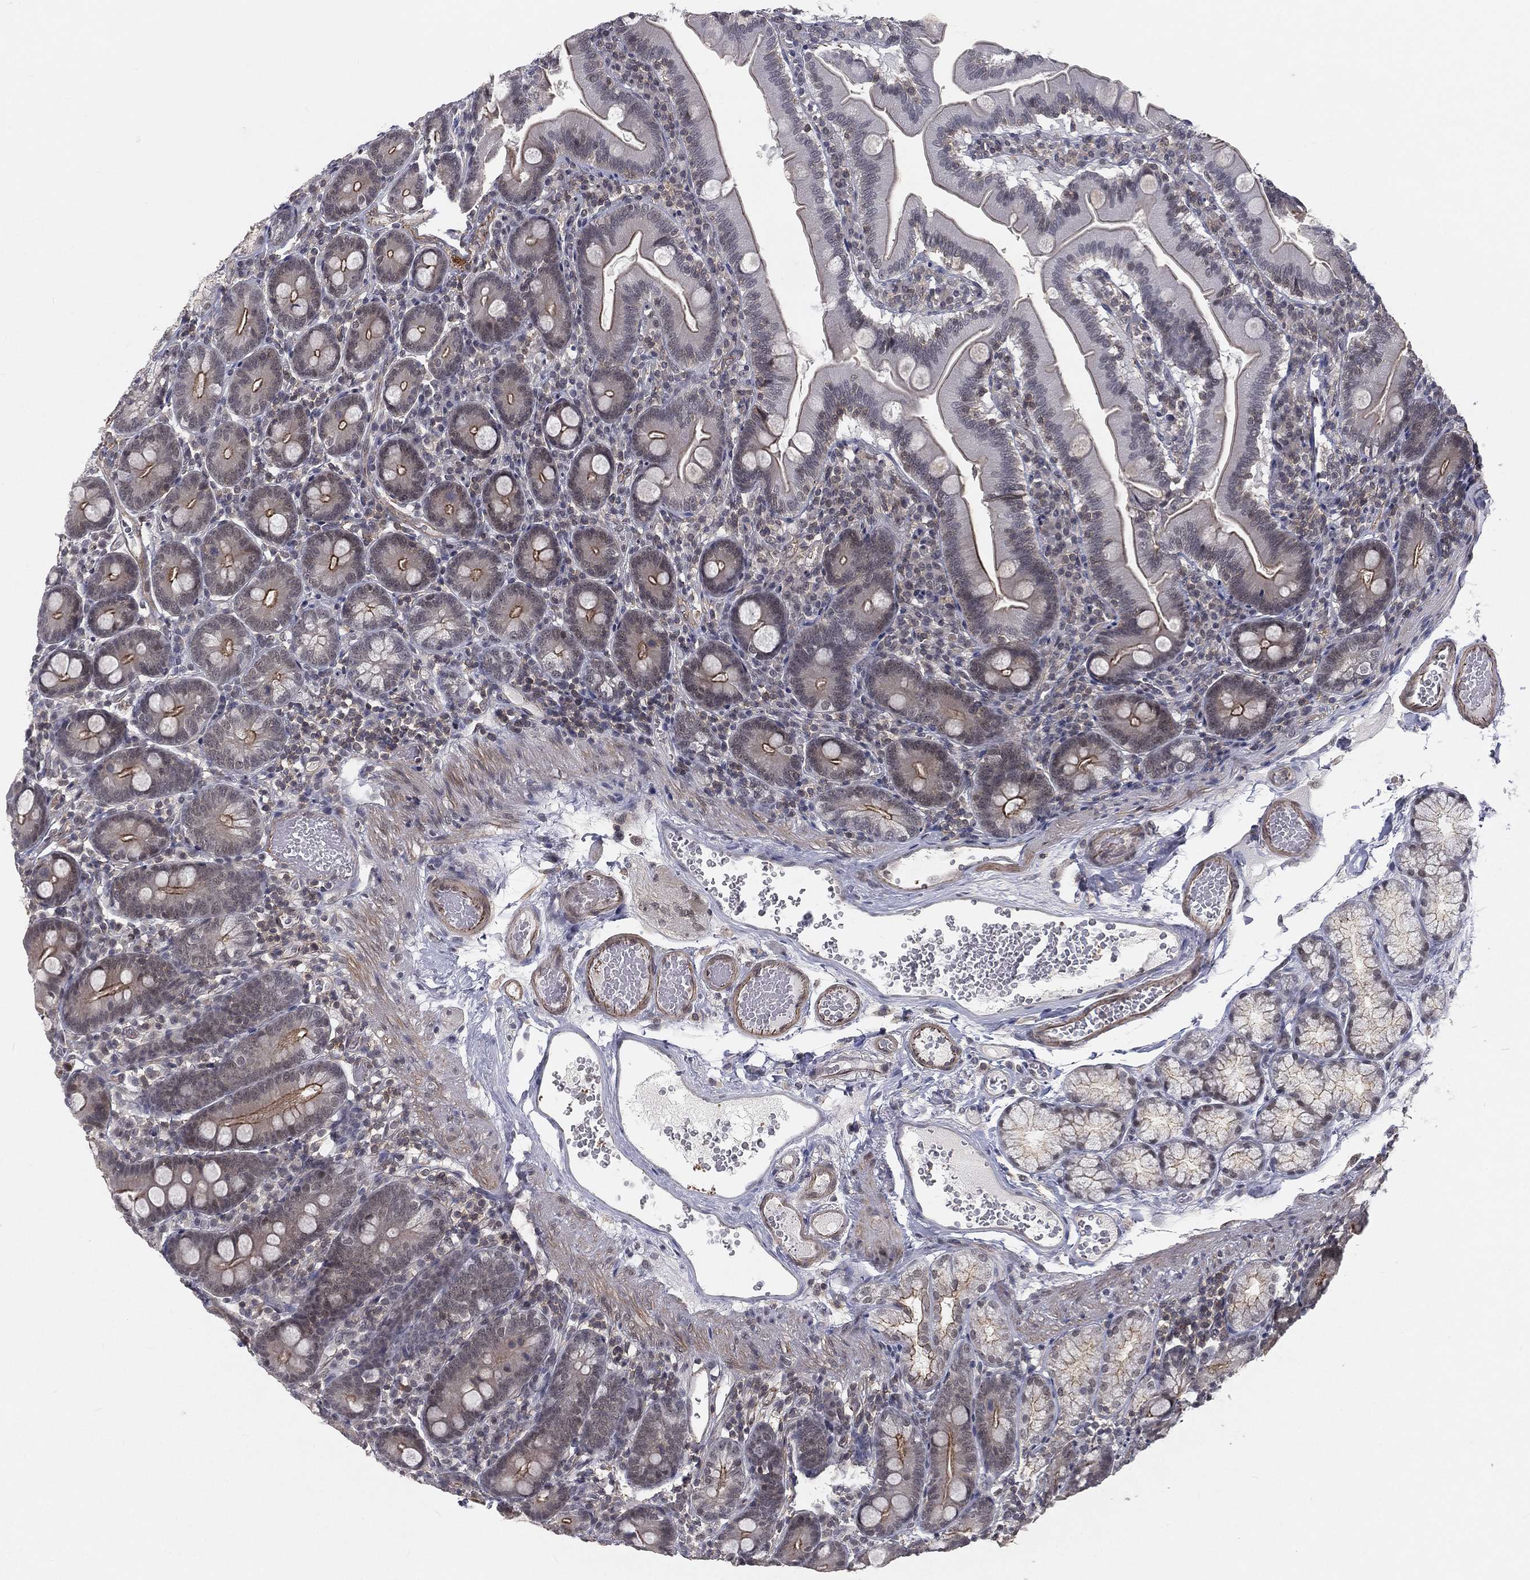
{"staining": {"intensity": "moderate", "quantity": "25%-75%", "location": "cytoplasmic/membranous"}, "tissue": "duodenum", "cell_type": "Glandular cells", "image_type": "normal", "snomed": [{"axis": "morphology", "description": "Normal tissue, NOS"}, {"axis": "topography", "description": "Duodenum"}], "caption": "A brown stain highlights moderate cytoplasmic/membranous positivity of a protein in glandular cells of benign human duodenum. (Brightfield microscopy of DAB IHC at high magnification).", "gene": "MORC2", "patient": {"sex": "female", "age": 67}}